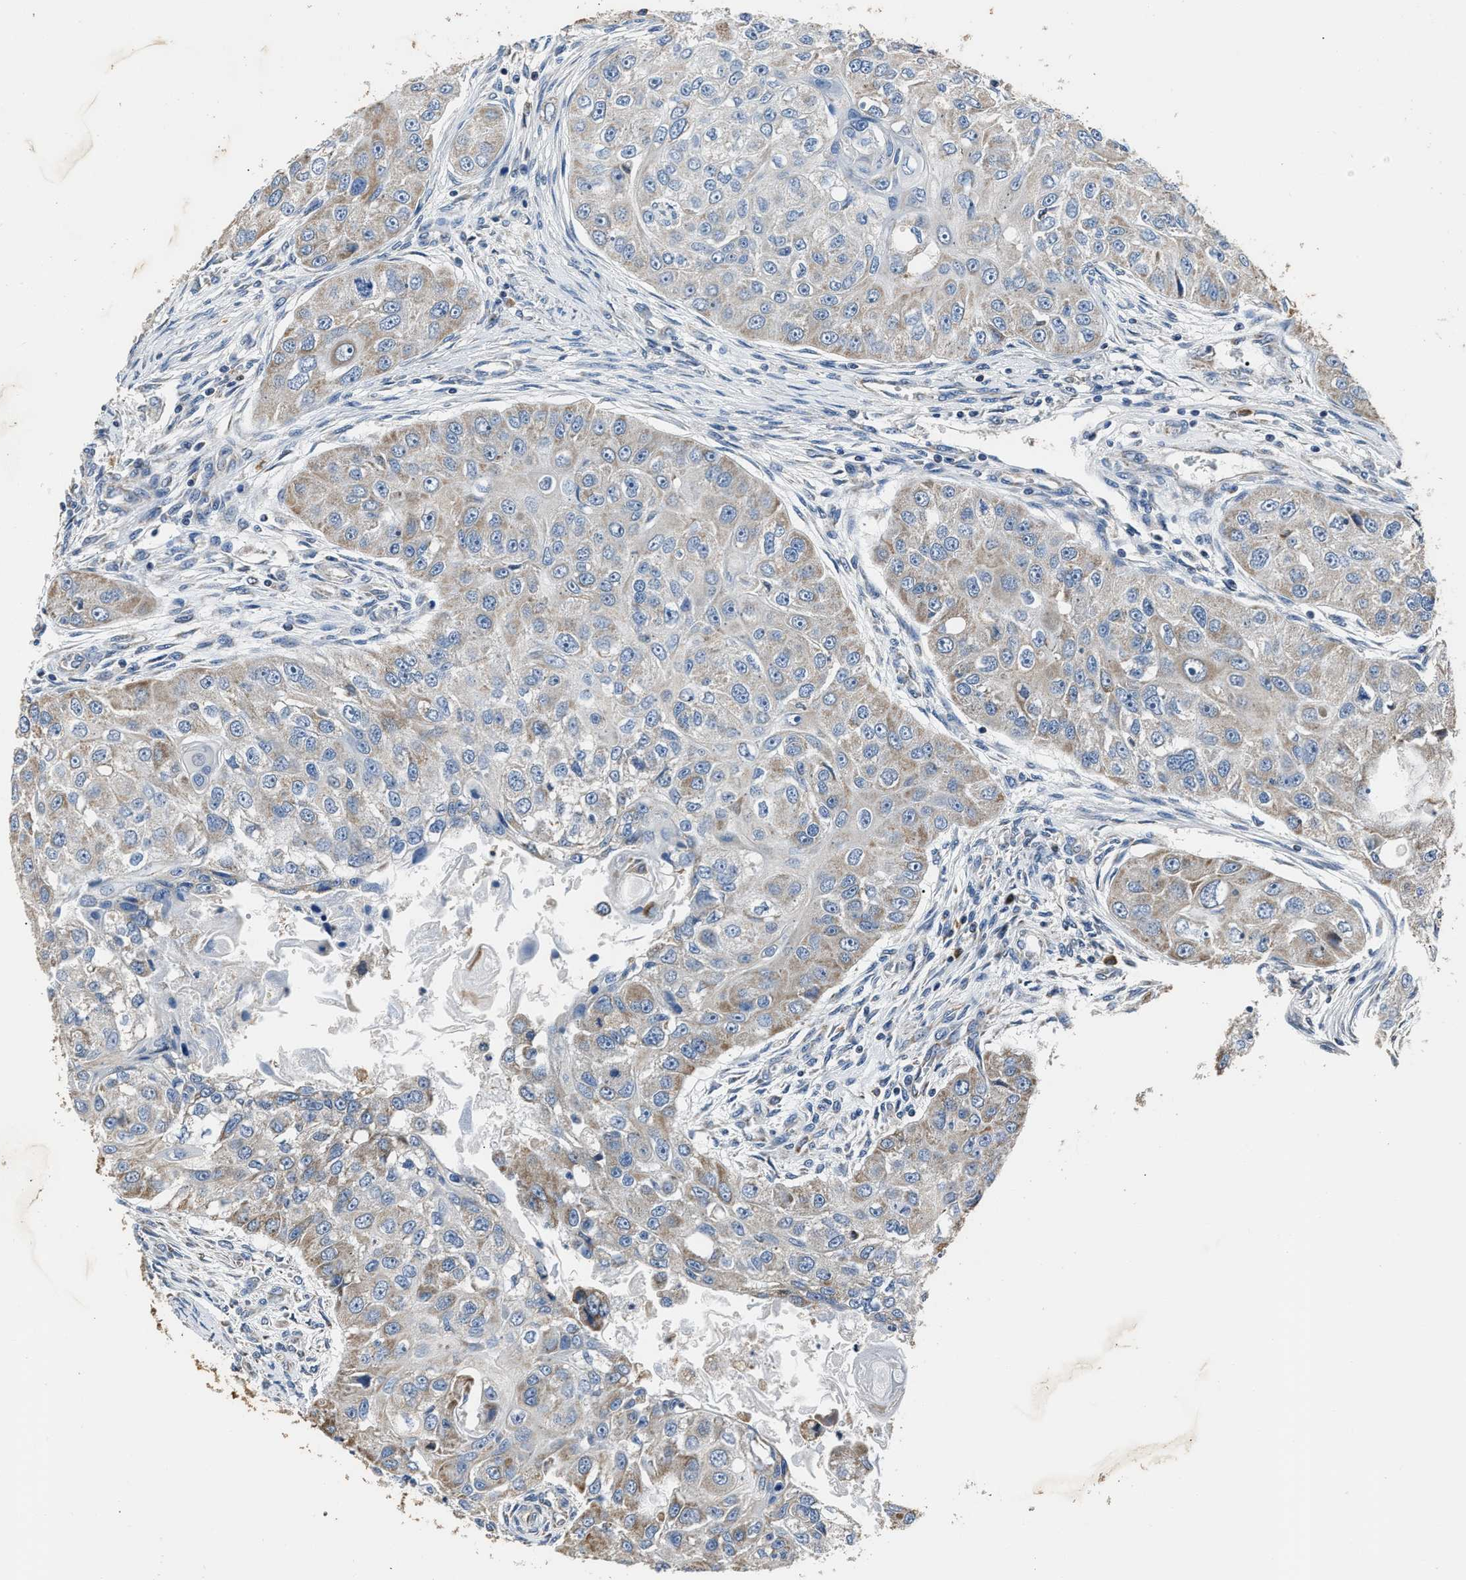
{"staining": {"intensity": "weak", "quantity": "25%-75%", "location": "cytoplasmic/membranous"}, "tissue": "head and neck cancer", "cell_type": "Tumor cells", "image_type": "cancer", "snomed": [{"axis": "morphology", "description": "Normal tissue, NOS"}, {"axis": "morphology", "description": "Squamous cell carcinoma, NOS"}, {"axis": "topography", "description": "Skeletal muscle"}, {"axis": "topography", "description": "Head-Neck"}], "caption": "High-power microscopy captured an IHC photomicrograph of squamous cell carcinoma (head and neck), revealing weak cytoplasmic/membranous positivity in approximately 25%-75% of tumor cells.", "gene": "NSUN5", "patient": {"sex": "male", "age": 51}}